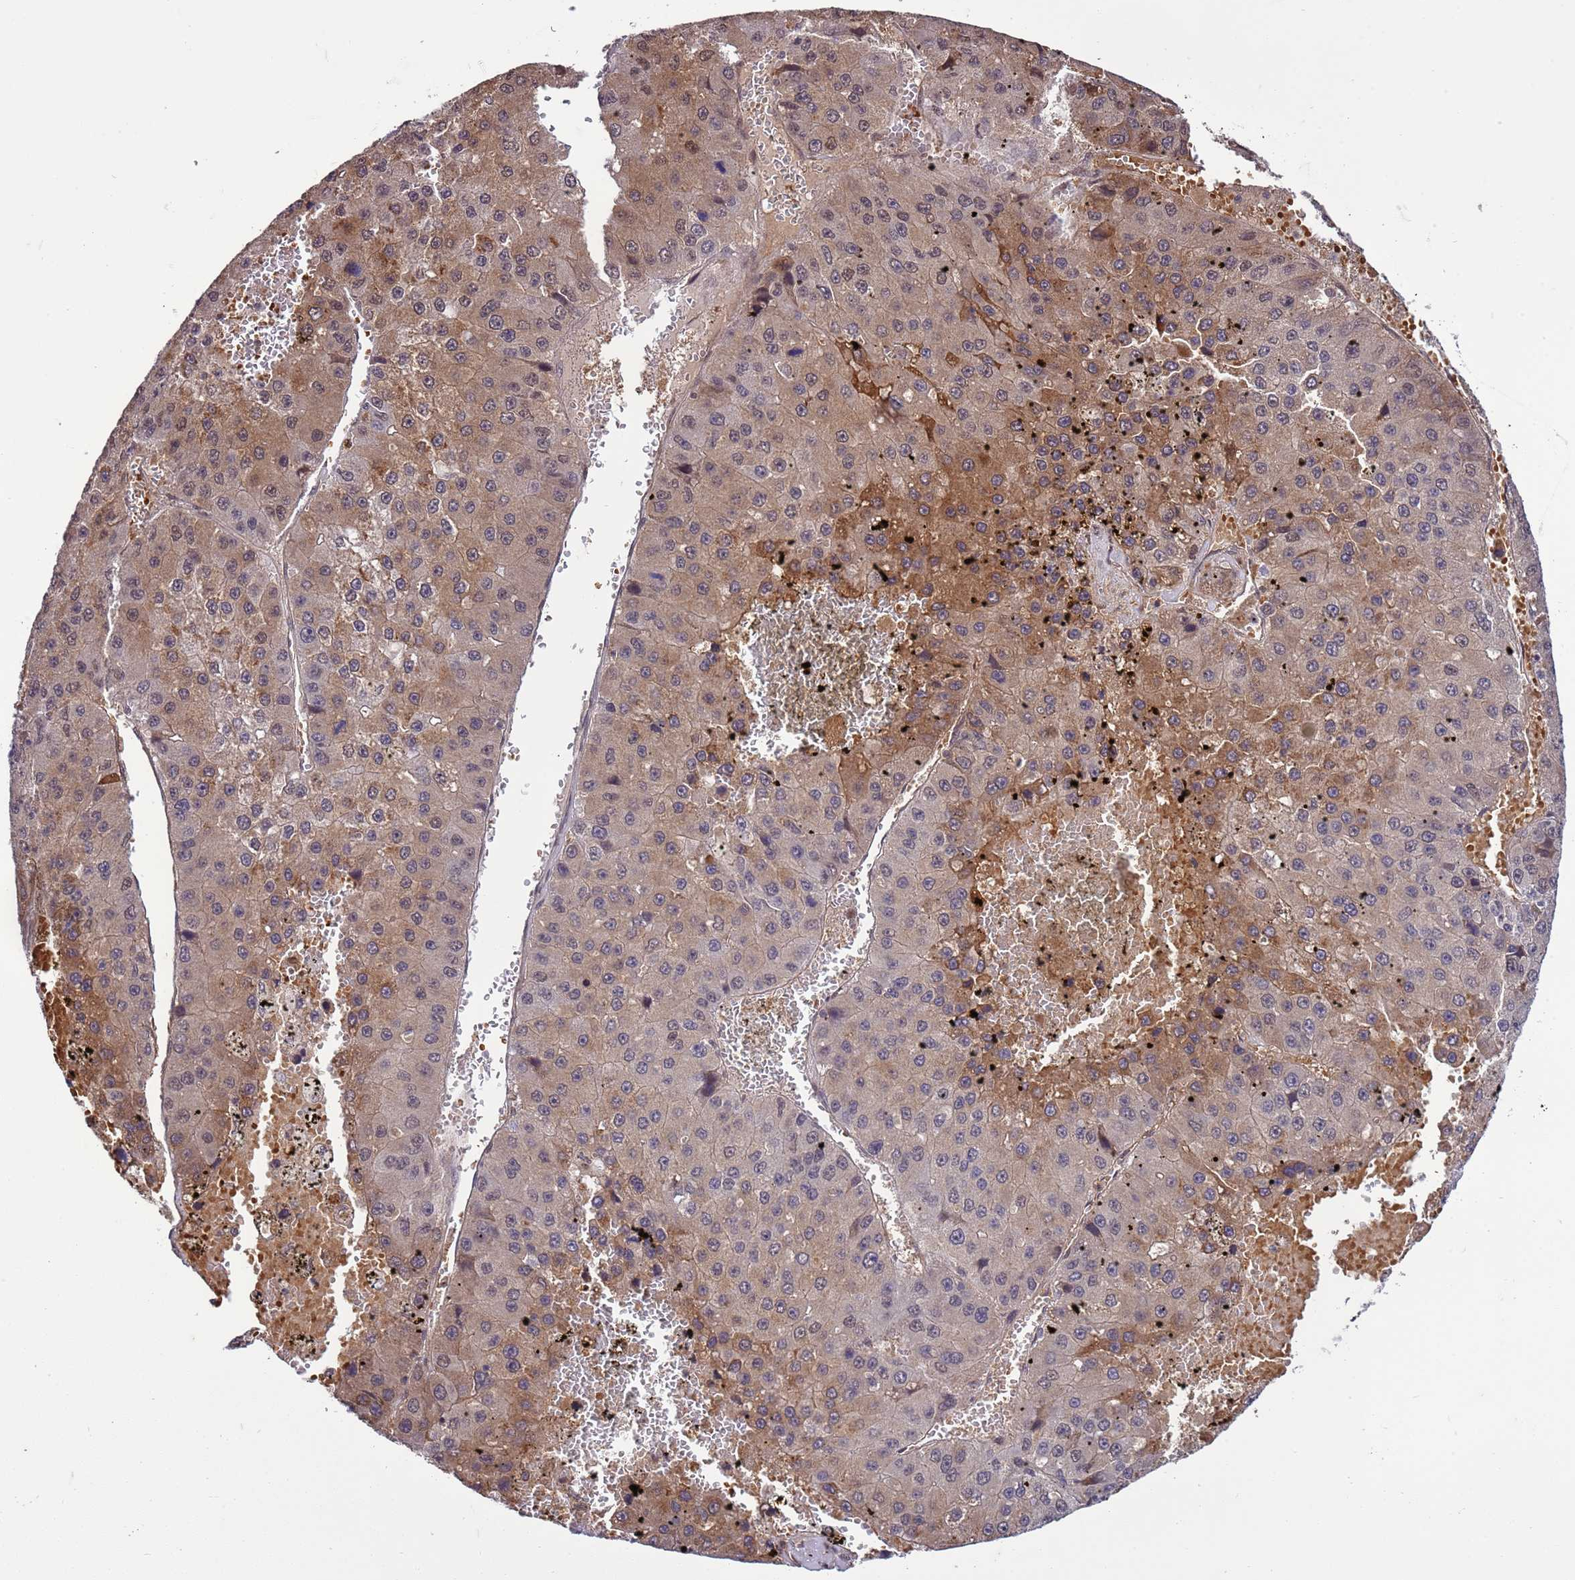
{"staining": {"intensity": "moderate", "quantity": "25%-75%", "location": "cytoplasmic/membranous"}, "tissue": "liver cancer", "cell_type": "Tumor cells", "image_type": "cancer", "snomed": [{"axis": "morphology", "description": "Carcinoma, Hepatocellular, NOS"}, {"axis": "topography", "description": "Liver"}], "caption": "High-power microscopy captured an immunohistochemistry photomicrograph of liver cancer (hepatocellular carcinoma), revealing moderate cytoplasmic/membranous positivity in approximately 25%-75% of tumor cells. (Stains: DAB in brown, nuclei in blue, Microscopy: brightfield microscopy at high magnification).", "gene": "GEN1", "patient": {"sex": "female", "age": 73}}